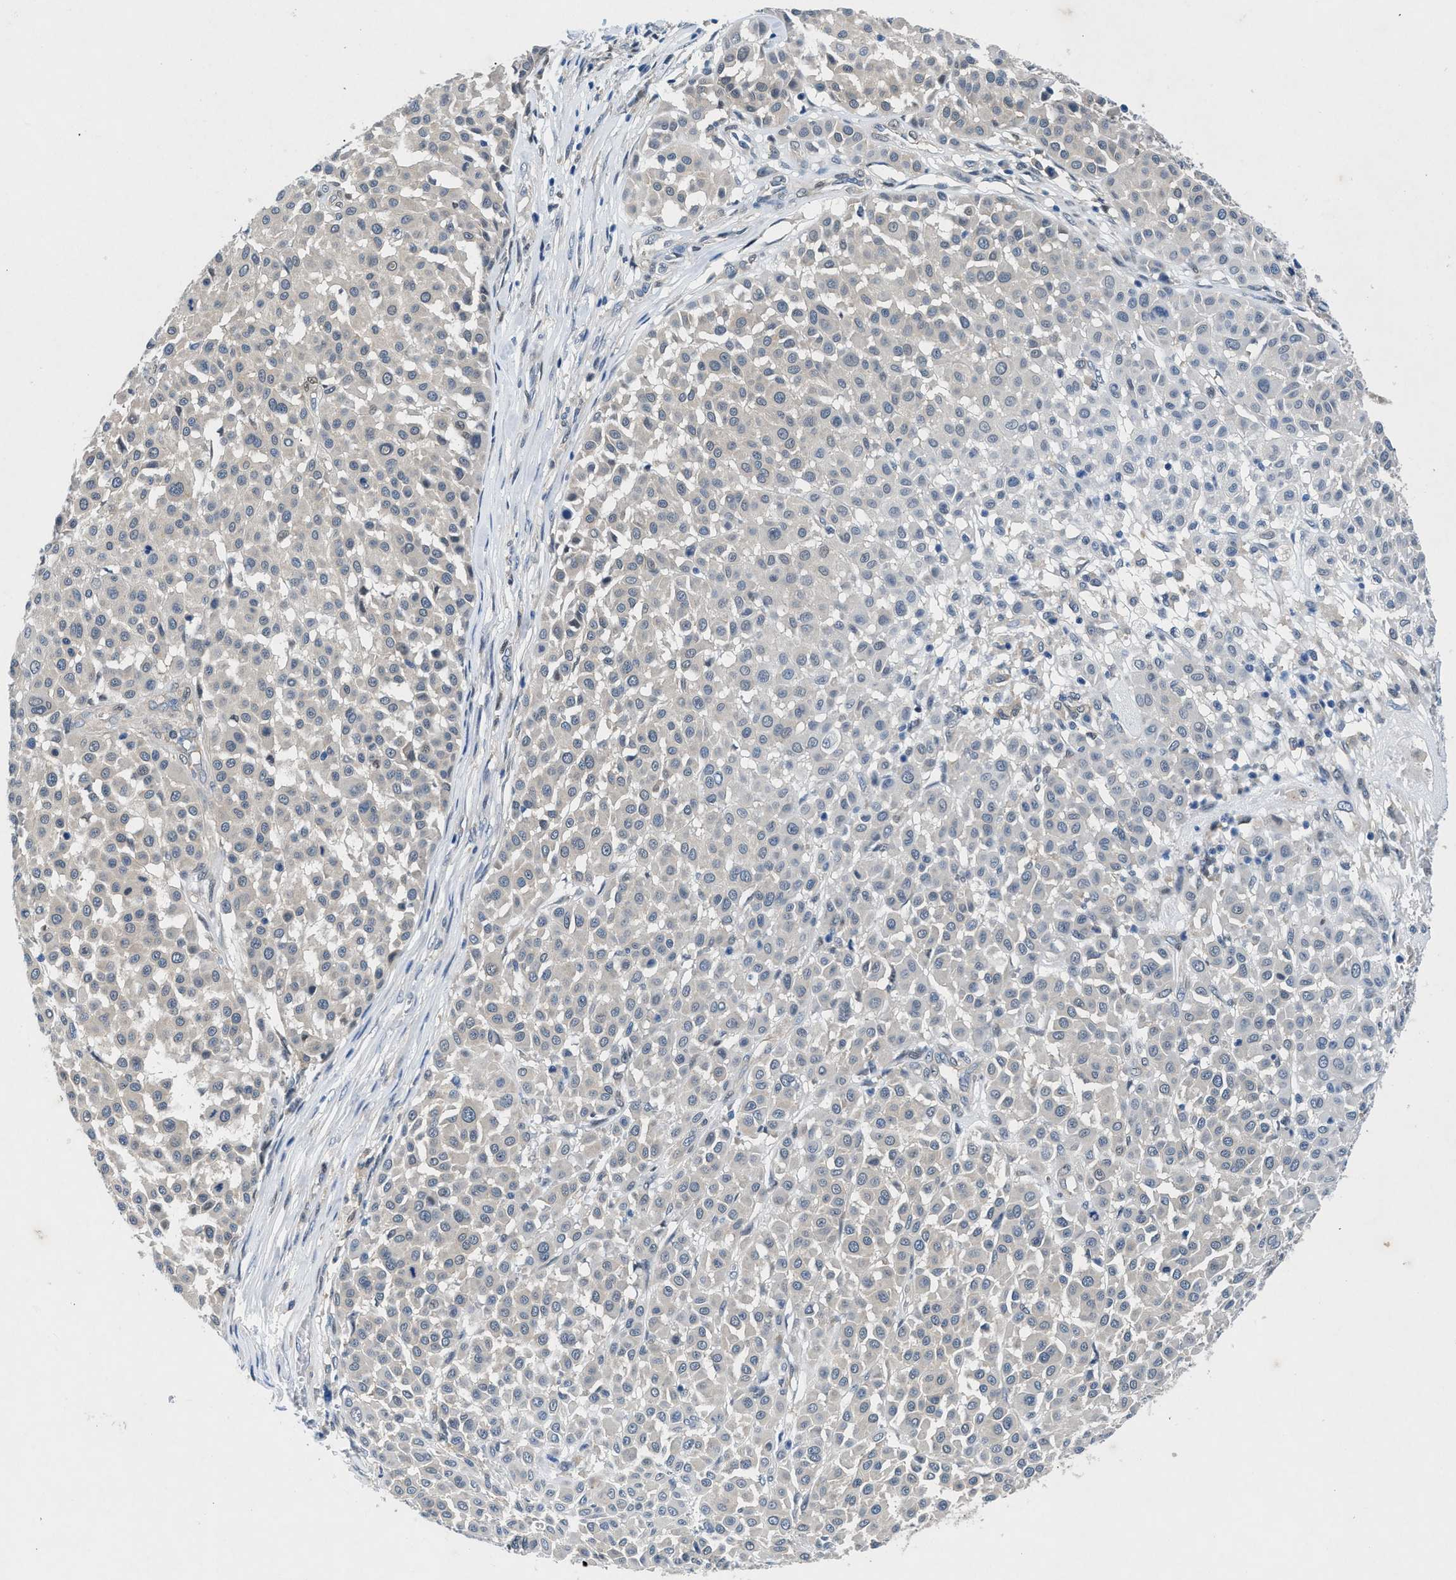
{"staining": {"intensity": "negative", "quantity": "none", "location": "none"}, "tissue": "melanoma", "cell_type": "Tumor cells", "image_type": "cancer", "snomed": [{"axis": "morphology", "description": "Malignant melanoma, Metastatic site"}, {"axis": "topography", "description": "Soft tissue"}], "caption": "Photomicrograph shows no significant protein expression in tumor cells of malignant melanoma (metastatic site). (DAB (3,3'-diaminobenzidine) immunohistochemistry, high magnification).", "gene": "COPS2", "patient": {"sex": "male", "age": 41}}